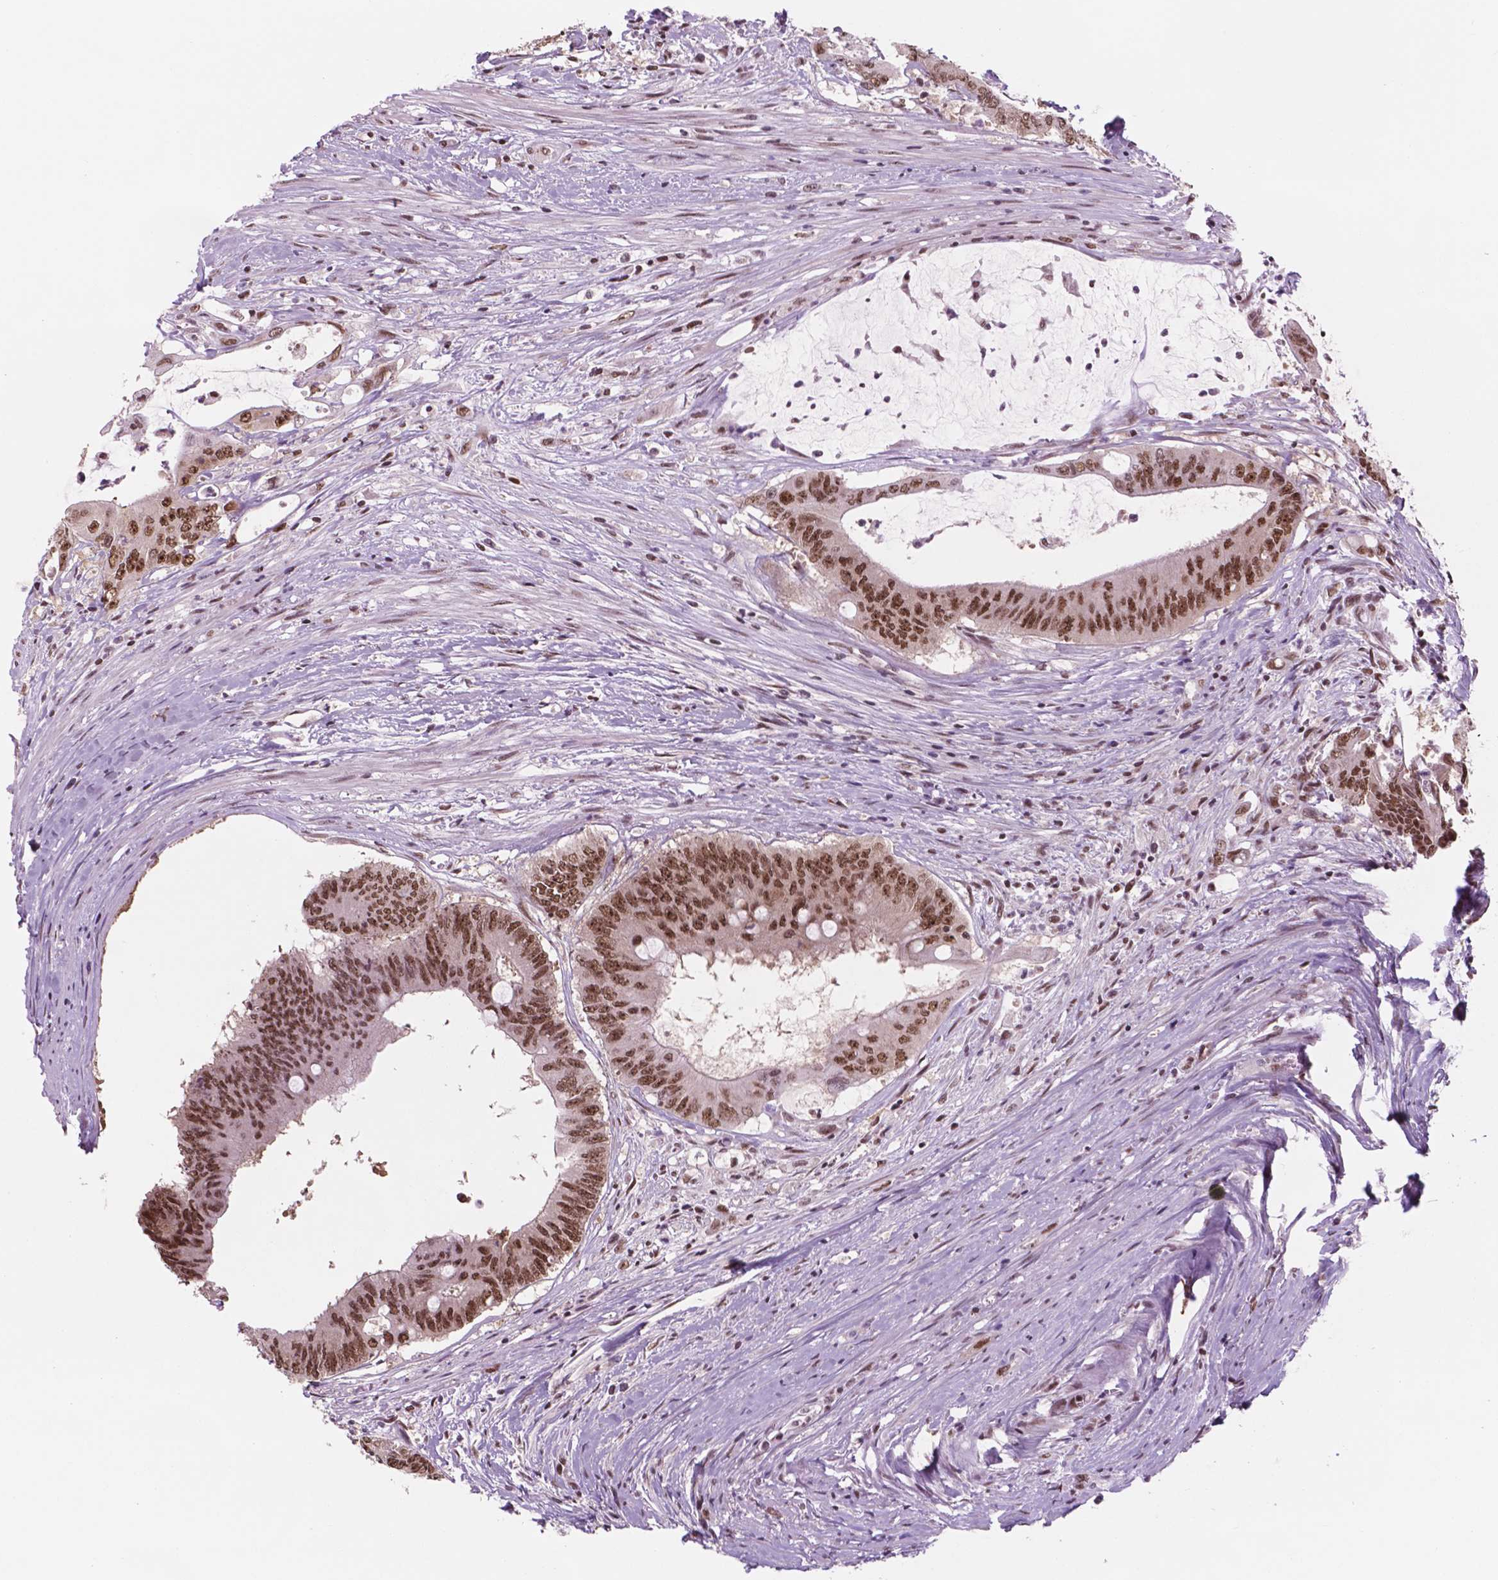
{"staining": {"intensity": "strong", "quantity": ">75%", "location": "nuclear"}, "tissue": "colorectal cancer", "cell_type": "Tumor cells", "image_type": "cancer", "snomed": [{"axis": "morphology", "description": "Adenocarcinoma, NOS"}, {"axis": "topography", "description": "Rectum"}], "caption": "Protein analysis of colorectal cancer tissue exhibits strong nuclear positivity in about >75% of tumor cells.", "gene": "POLR2E", "patient": {"sex": "male", "age": 59}}